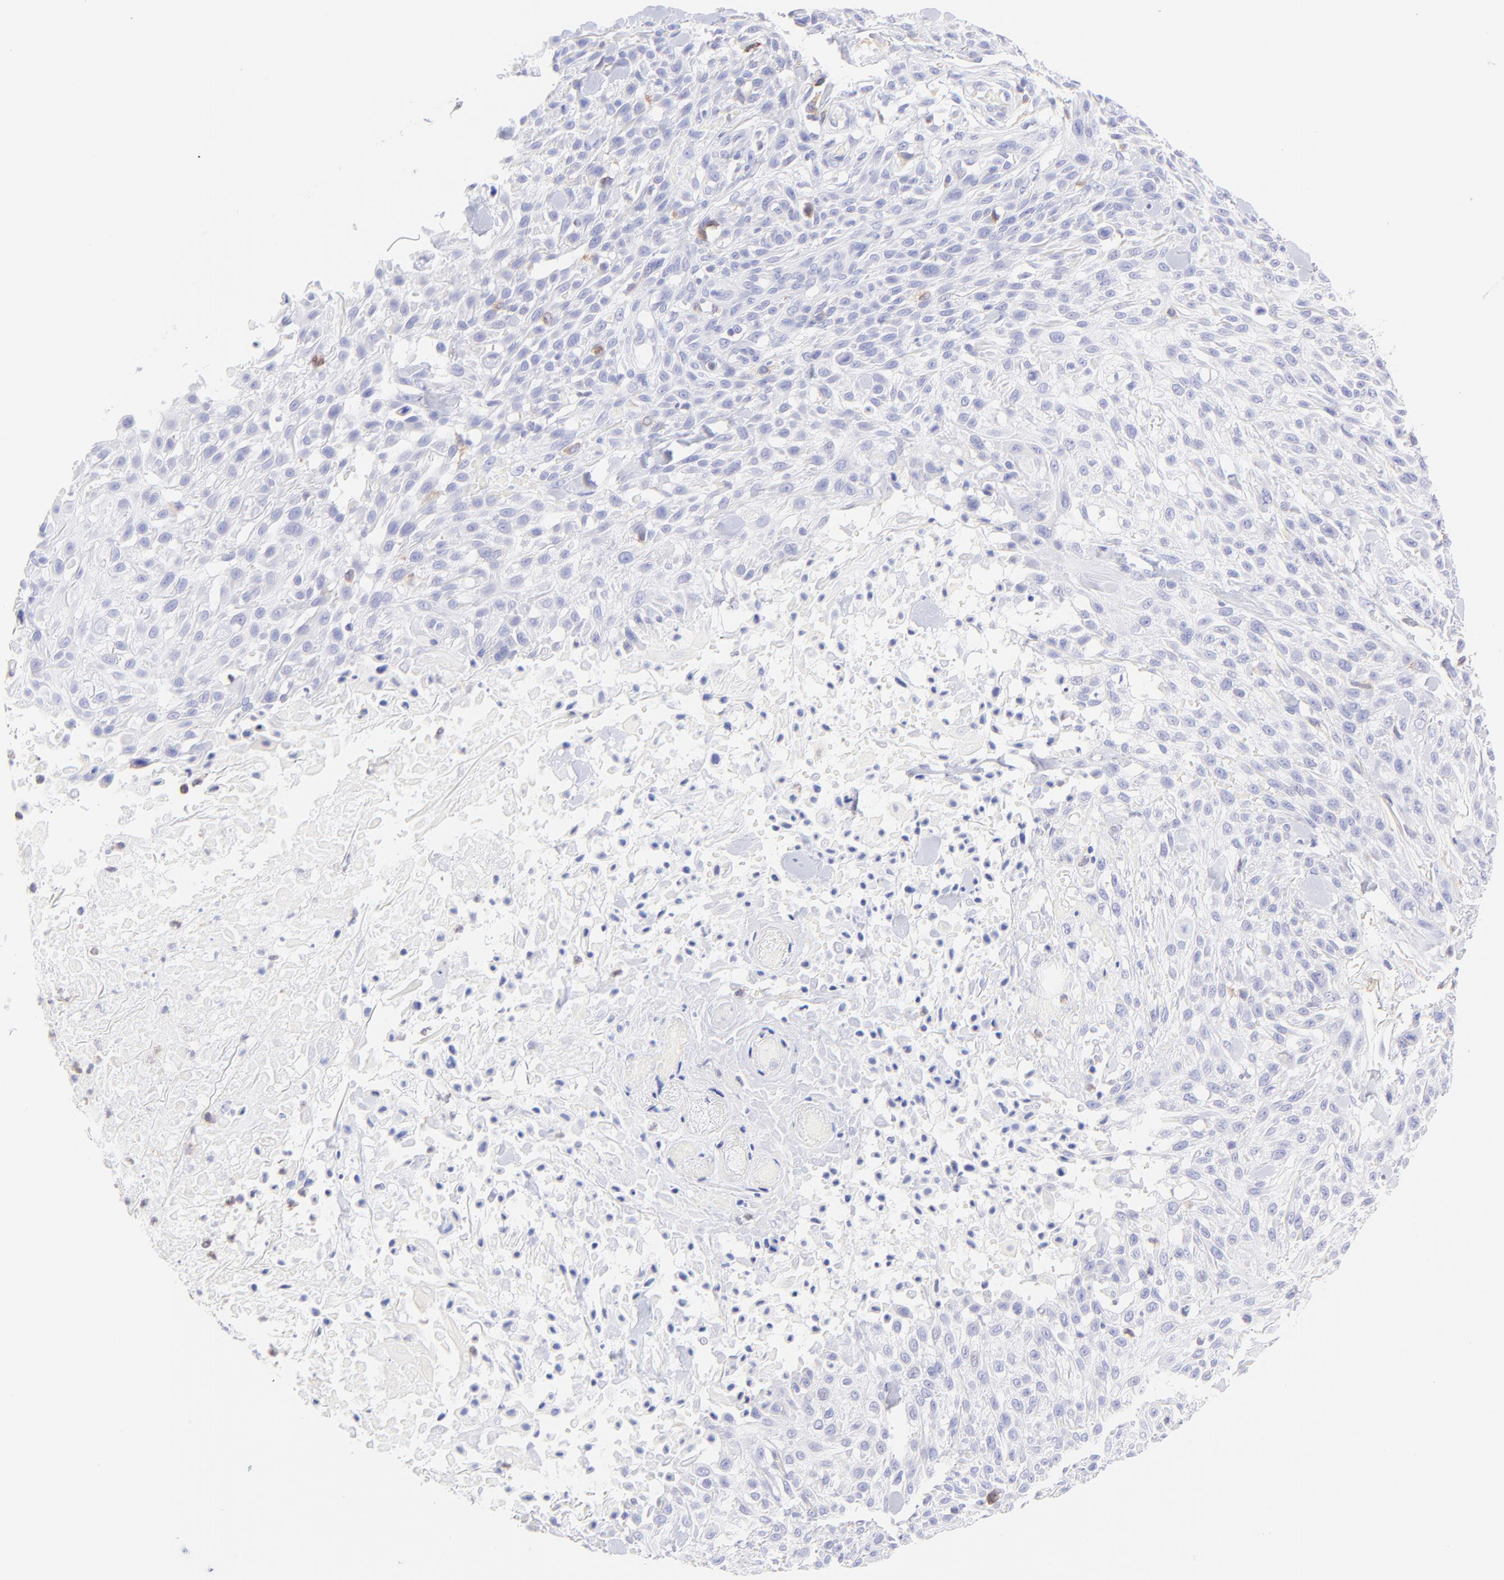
{"staining": {"intensity": "negative", "quantity": "none", "location": "none"}, "tissue": "skin cancer", "cell_type": "Tumor cells", "image_type": "cancer", "snomed": [{"axis": "morphology", "description": "Squamous cell carcinoma, NOS"}, {"axis": "topography", "description": "Skin"}], "caption": "An image of human skin squamous cell carcinoma is negative for staining in tumor cells.", "gene": "IRAG2", "patient": {"sex": "female", "age": 42}}